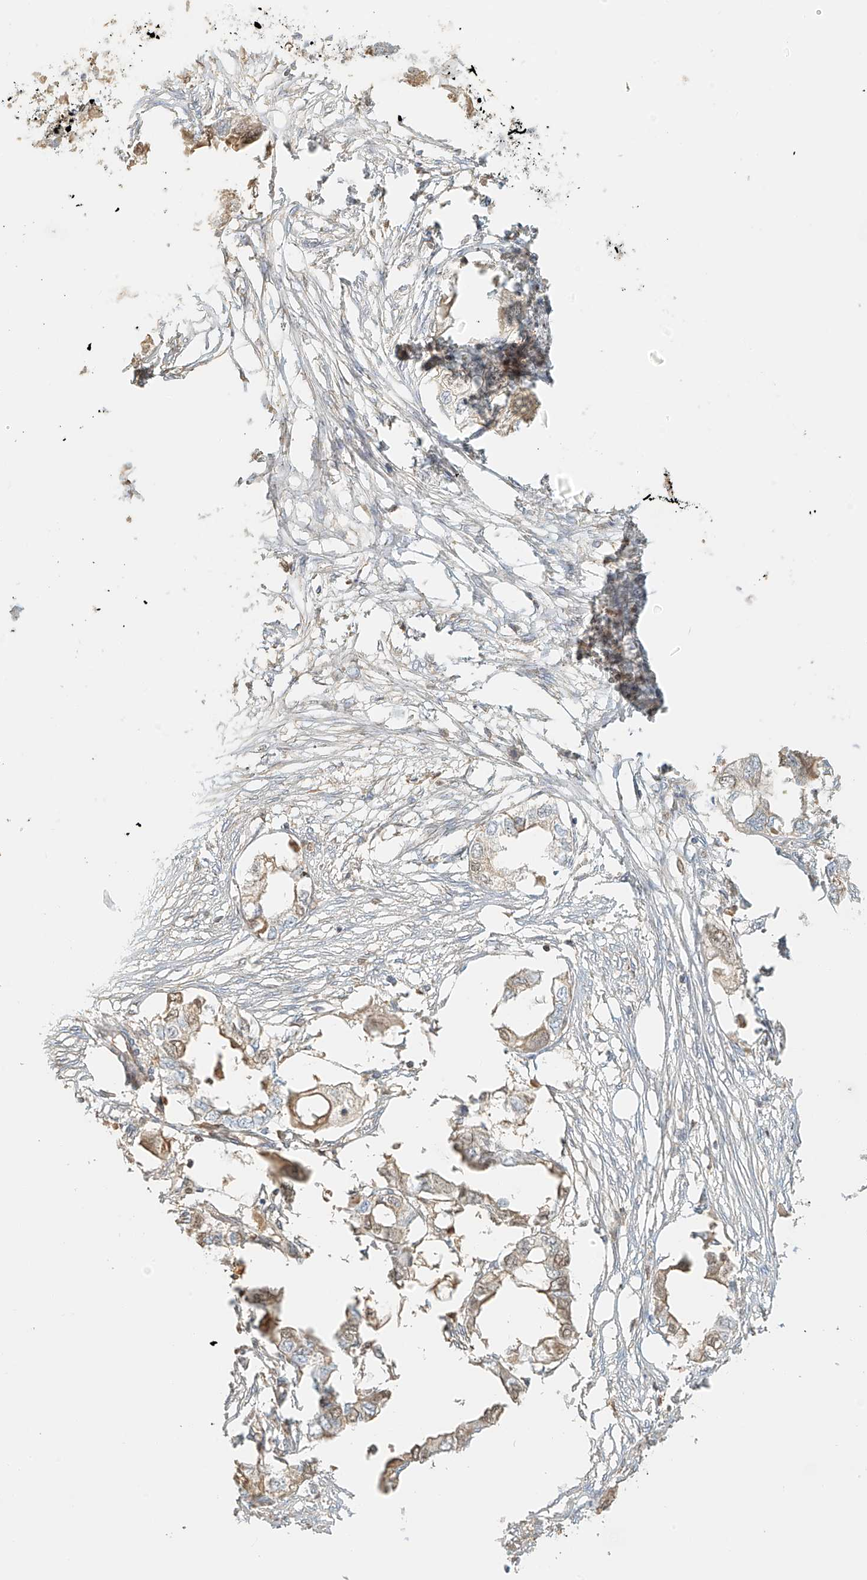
{"staining": {"intensity": "weak", "quantity": "25%-75%", "location": "cytoplasmic/membranous"}, "tissue": "endometrial cancer", "cell_type": "Tumor cells", "image_type": "cancer", "snomed": [{"axis": "morphology", "description": "Adenocarcinoma, NOS"}, {"axis": "morphology", "description": "Adenocarcinoma, metastatic, NOS"}, {"axis": "topography", "description": "Adipose tissue"}, {"axis": "topography", "description": "Endometrium"}], "caption": "Human endometrial cancer stained with a brown dye reveals weak cytoplasmic/membranous positive positivity in approximately 25%-75% of tumor cells.", "gene": "UPK1B", "patient": {"sex": "female", "age": 67}}